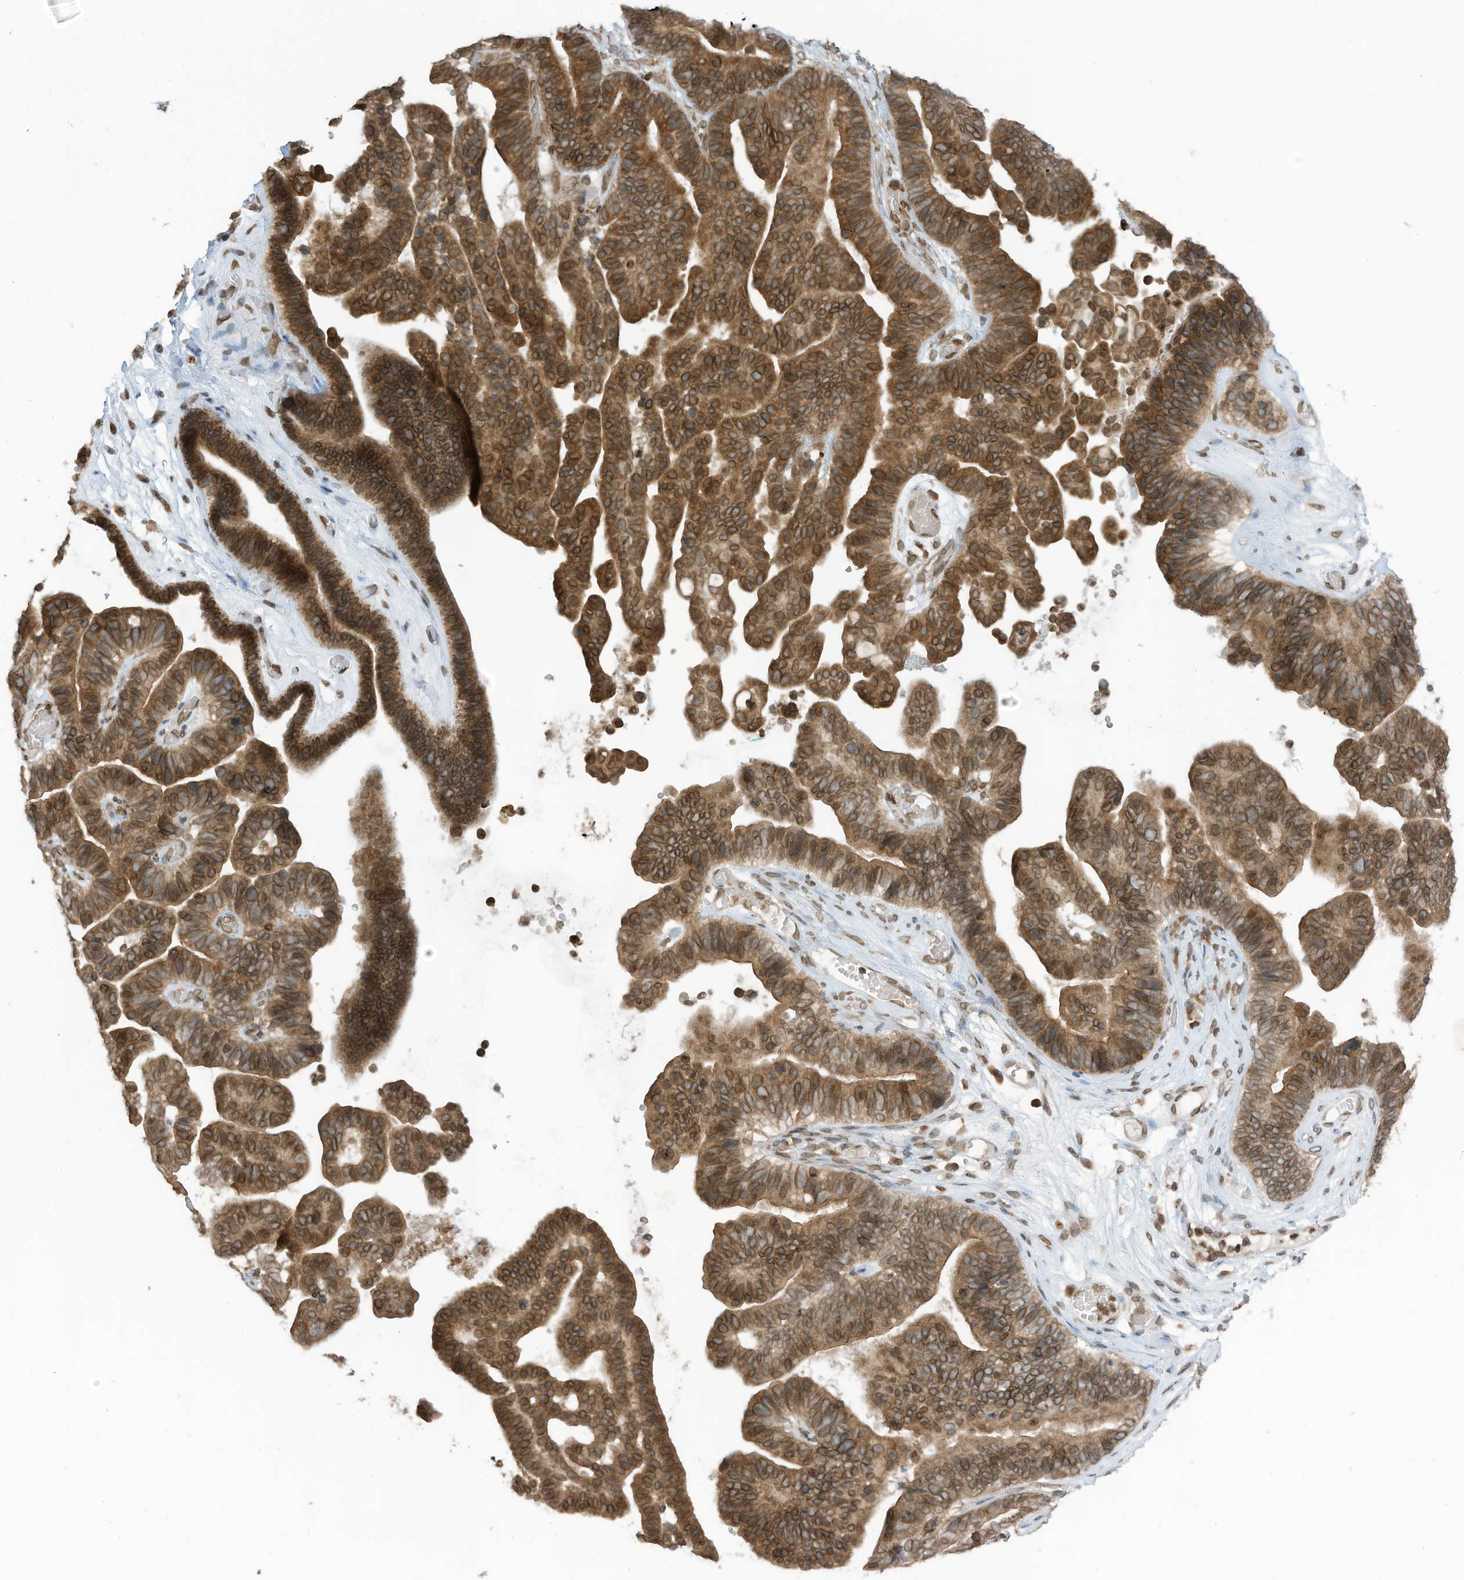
{"staining": {"intensity": "moderate", "quantity": ">75%", "location": "cytoplasmic/membranous,nuclear"}, "tissue": "ovarian cancer", "cell_type": "Tumor cells", "image_type": "cancer", "snomed": [{"axis": "morphology", "description": "Cystadenocarcinoma, serous, NOS"}, {"axis": "topography", "description": "Ovary"}], "caption": "This micrograph displays IHC staining of serous cystadenocarcinoma (ovarian), with medium moderate cytoplasmic/membranous and nuclear staining in about >75% of tumor cells.", "gene": "RABL3", "patient": {"sex": "female", "age": 56}}